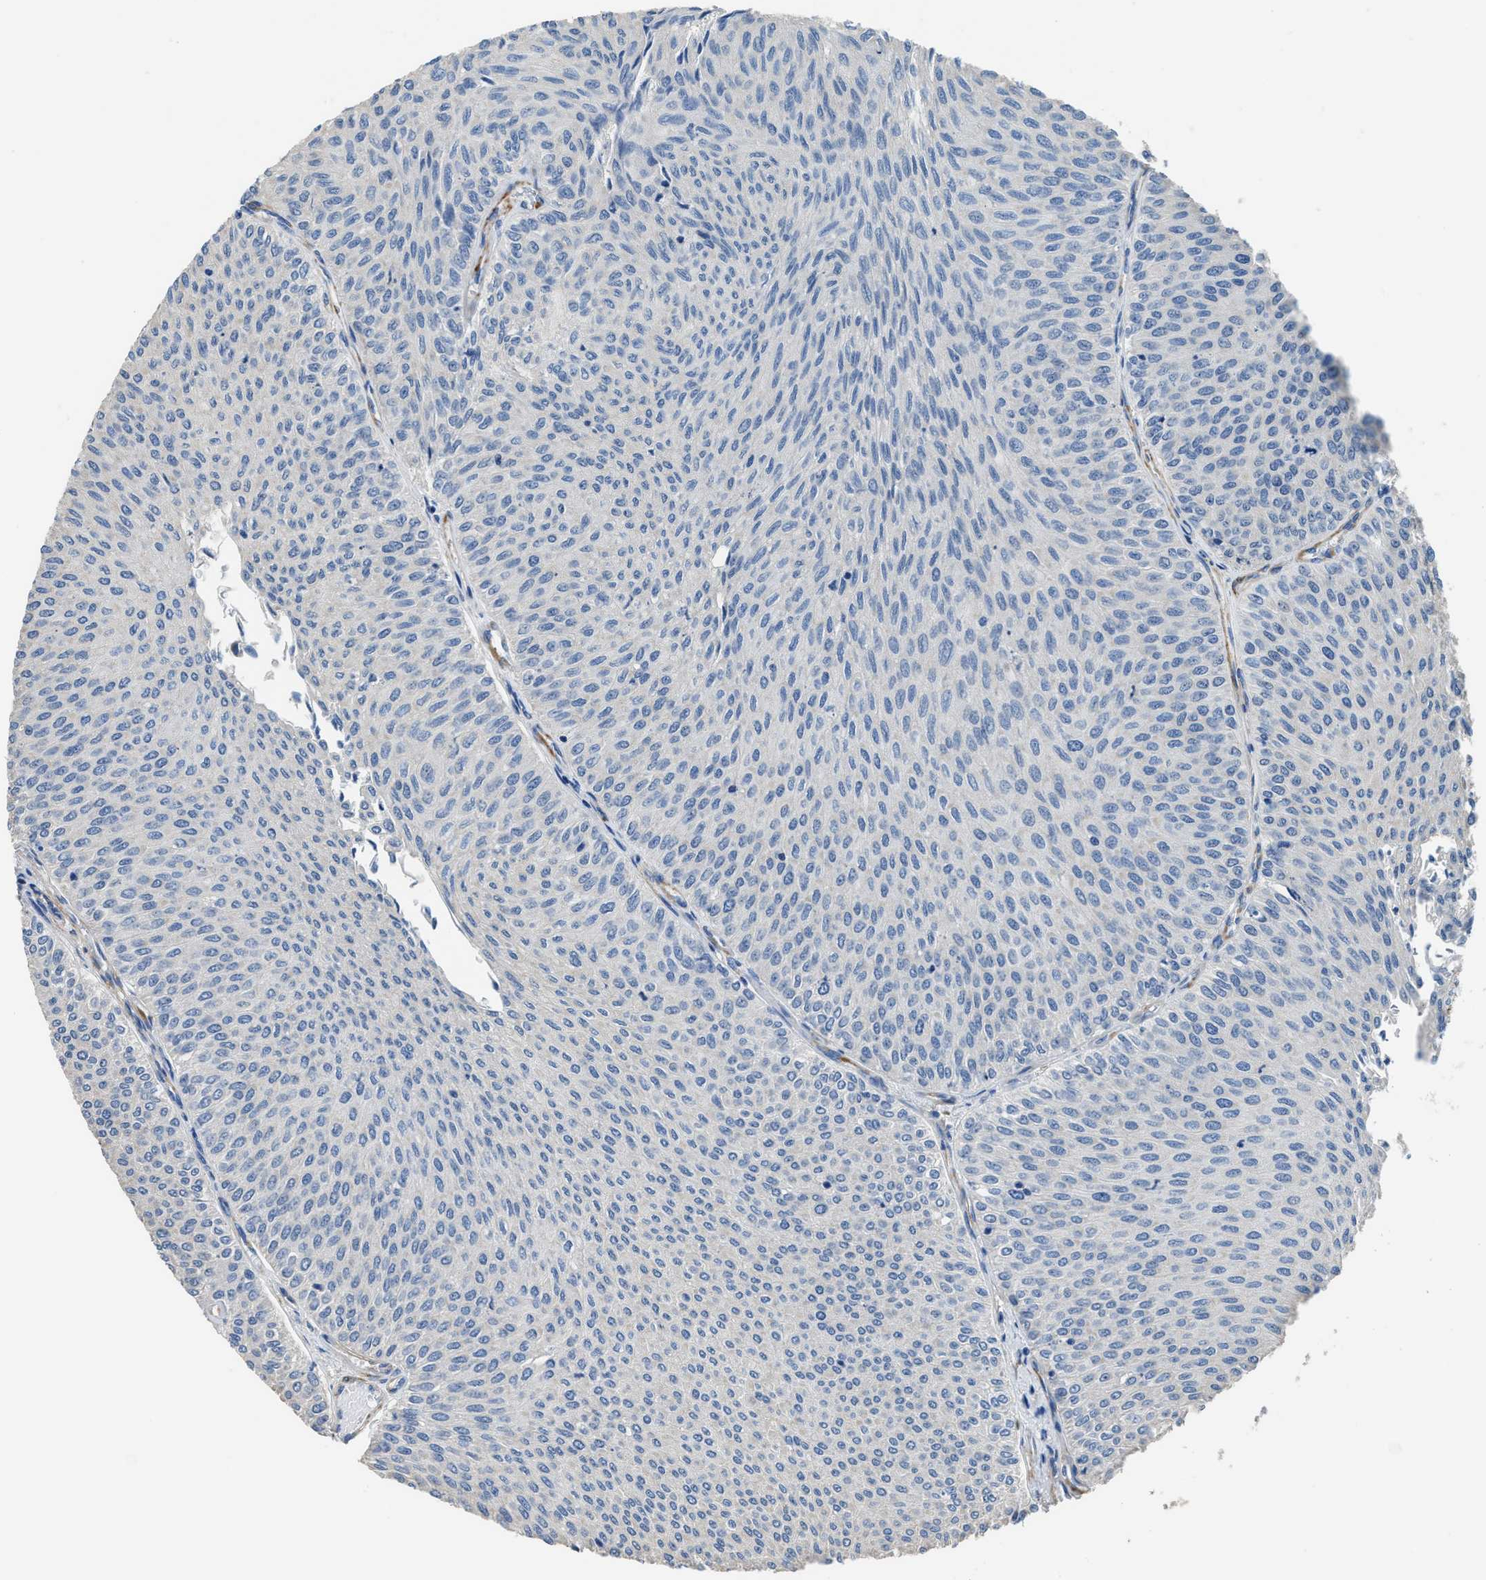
{"staining": {"intensity": "negative", "quantity": "none", "location": "none"}, "tissue": "urothelial cancer", "cell_type": "Tumor cells", "image_type": "cancer", "snomed": [{"axis": "morphology", "description": "Urothelial carcinoma, Low grade"}, {"axis": "topography", "description": "Urinary bladder"}], "caption": "The immunohistochemistry photomicrograph has no significant staining in tumor cells of urothelial cancer tissue. (DAB (3,3'-diaminobenzidine) IHC, high magnification).", "gene": "ZSWIM5", "patient": {"sex": "male", "age": 78}}